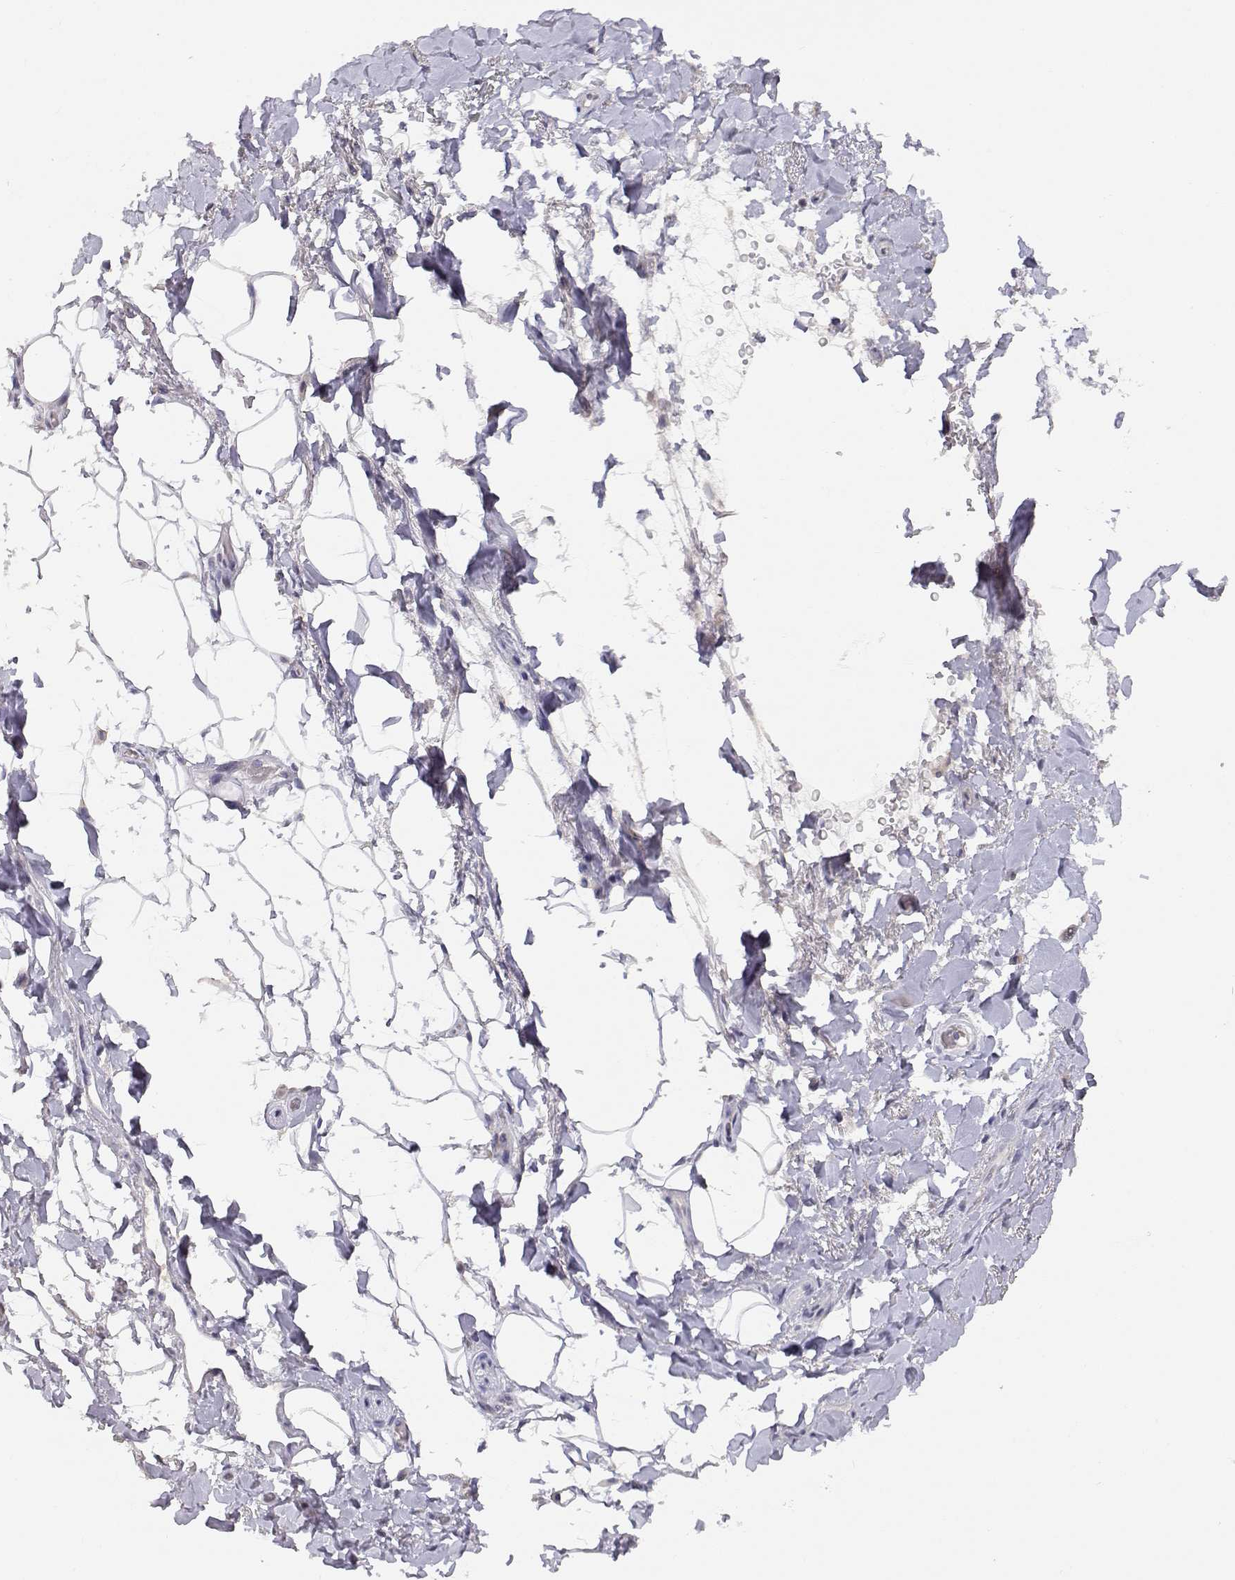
{"staining": {"intensity": "negative", "quantity": "none", "location": "none"}, "tissue": "adipose tissue", "cell_type": "Adipocytes", "image_type": "normal", "snomed": [{"axis": "morphology", "description": "Normal tissue, NOS"}, {"axis": "topography", "description": "Anal"}, {"axis": "topography", "description": "Peripheral nerve tissue"}], "caption": "Normal adipose tissue was stained to show a protein in brown. There is no significant positivity in adipocytes. The staining was performed using DAB to visualize the protein expression in brown, while the nuclei were stained in blue with hematoxylin (Magnification: 20x).", "gene": "ADA", "patient": {"sex": "male", "age": 53}}